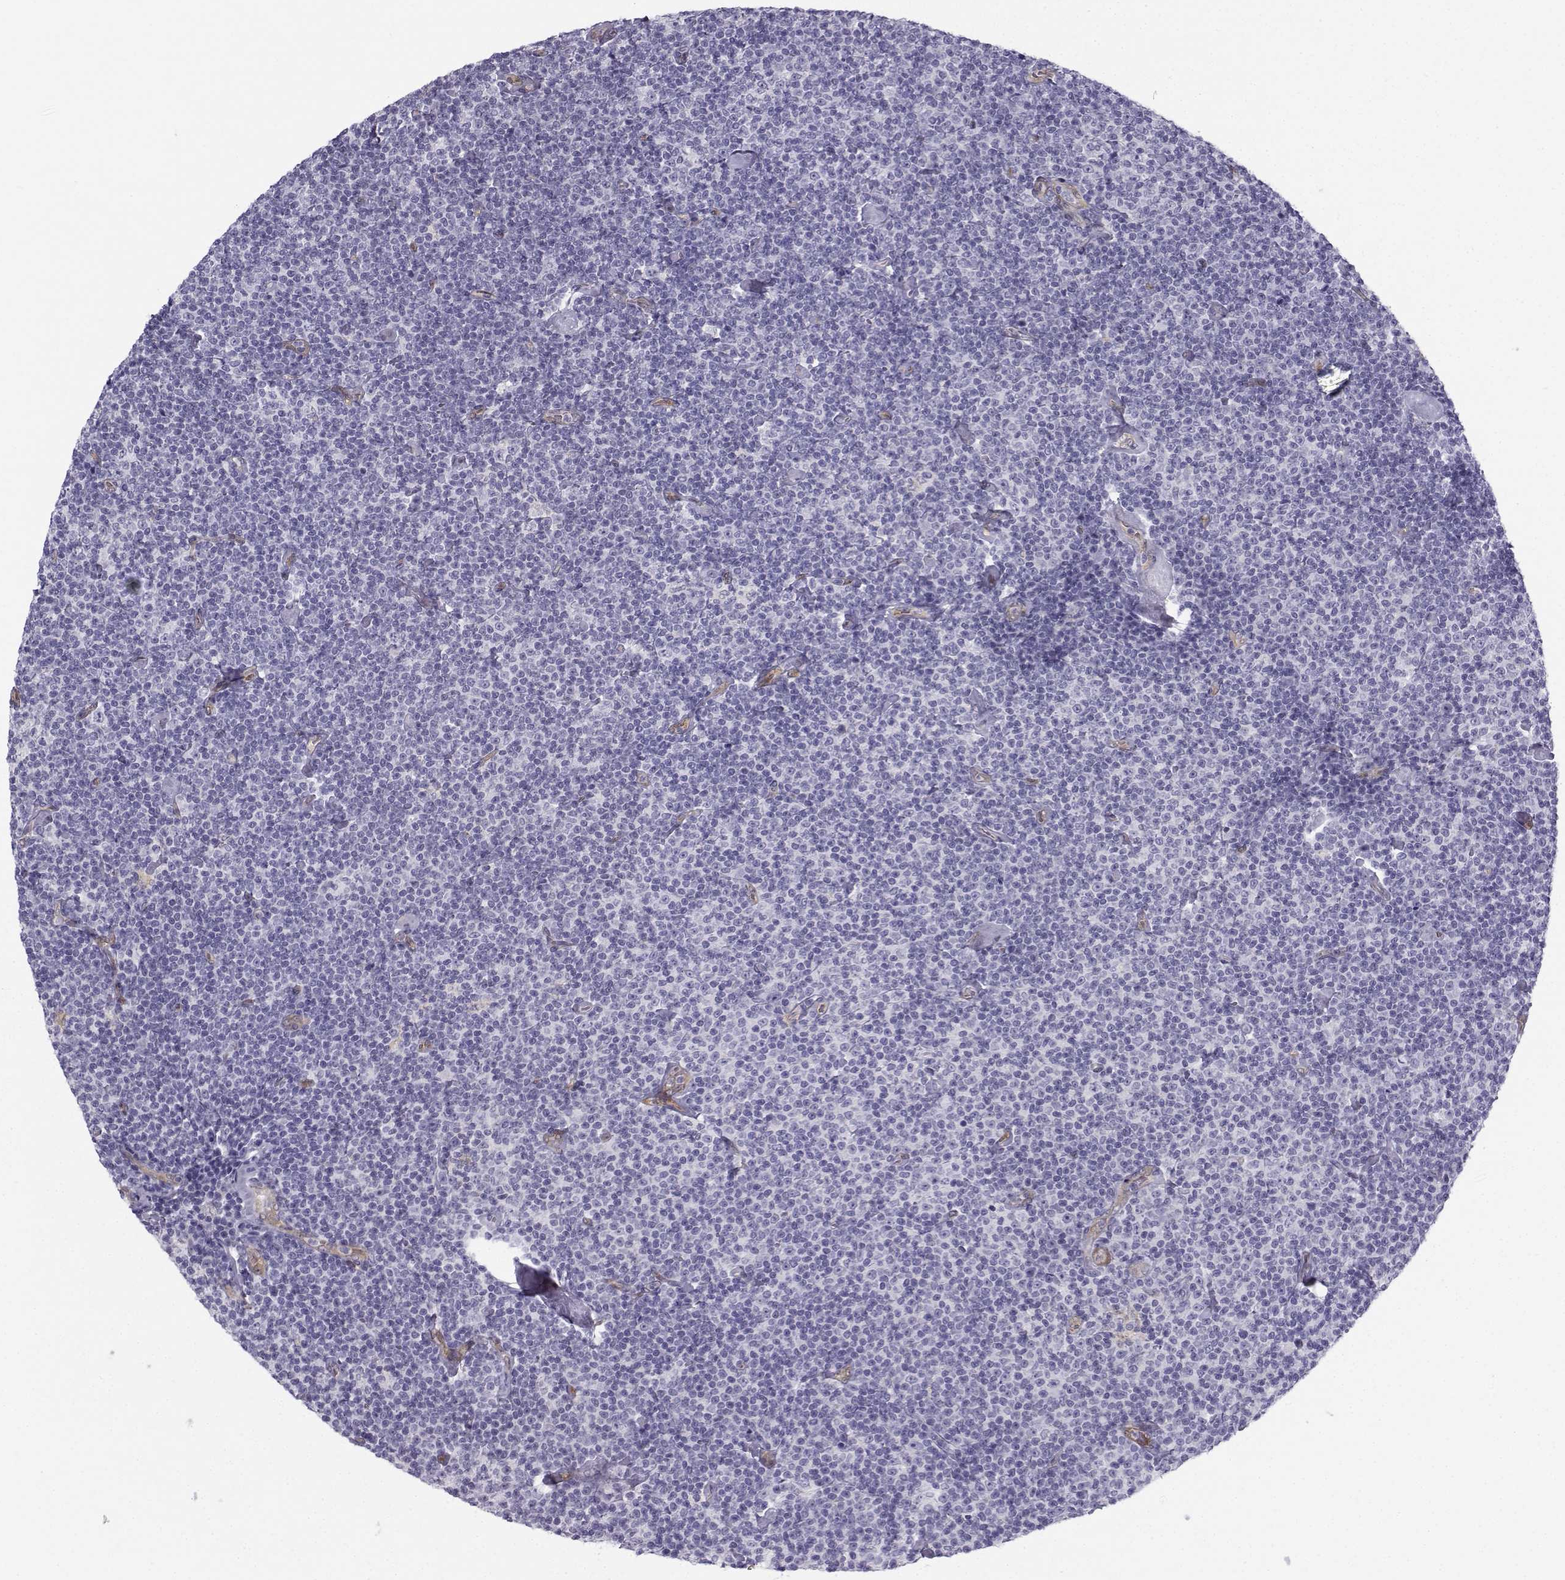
{"staining": {"intensity": "negative", "quantity": "none", "location": "none"}, "tissue": "lymphoma", "cell_type": "Tumor cells", "image_type": "cancer", "snomed": [{"axis": "morphology", "description": "Malignant lymphoma, non-Hodgkin's type, Low grade"}, {"axis": "topography", "description": "Lymph node"}], "caption": "IHC of malignant lymphoma, non-Hodgkin's type (low-grade) reveals no positivity in tumor cells.", "gene": "NQO1", "patient": {"sex": "male", "age": 81}}